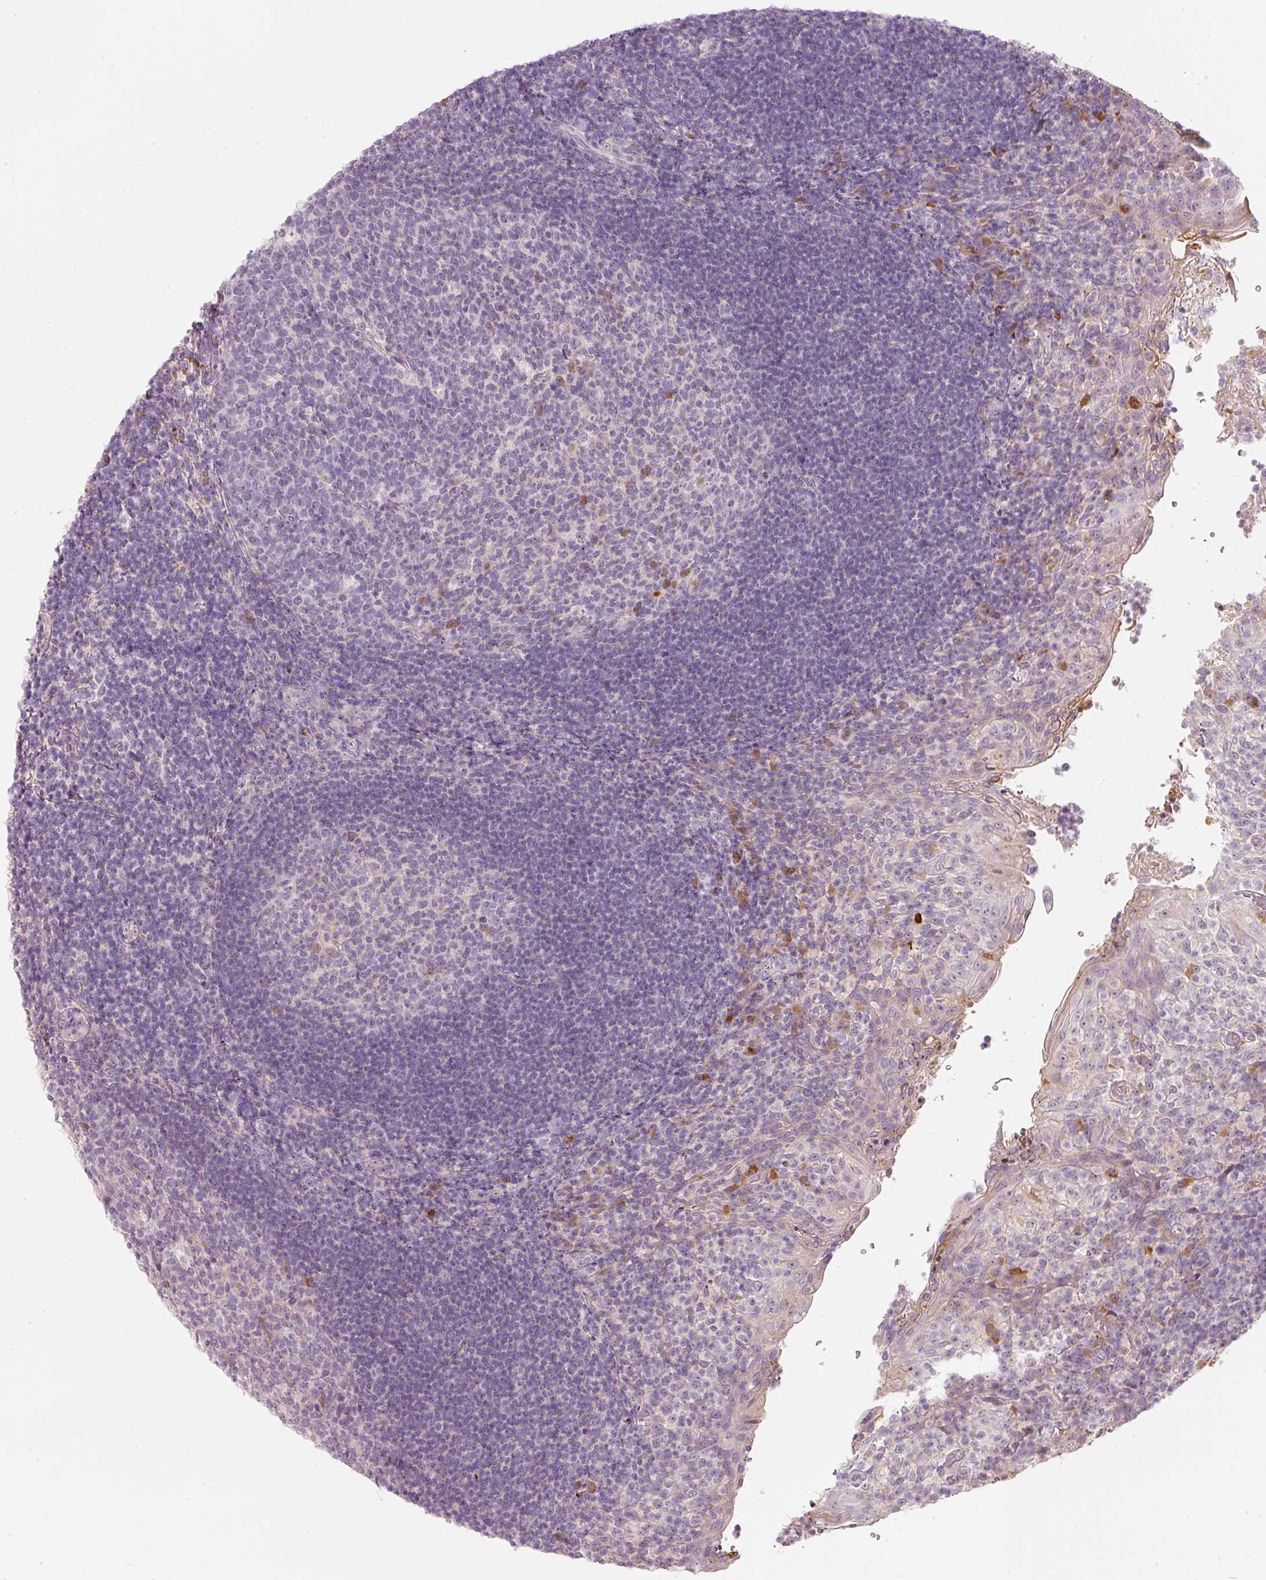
{"staining": {"intensity": "moderate", "quantity": "<25%", "location": "cytoplasmic/membranous"}, "tissue": "tonsil", "cell_type": "Germinal center cells", "image_type": "normal", "snomed": [{"axis": "morphology", "description": "Normal tissue, NOS"}, {"axis": "topography", "description": "Tonsil"}], "caption": "The immunohistochemical stain highlights moderate cytoplasmic/membranous expression in germinal center cells of unremarkable tonsil.", "gene": "TMEM37", "patient": {"sex": "female", "age": 10}}